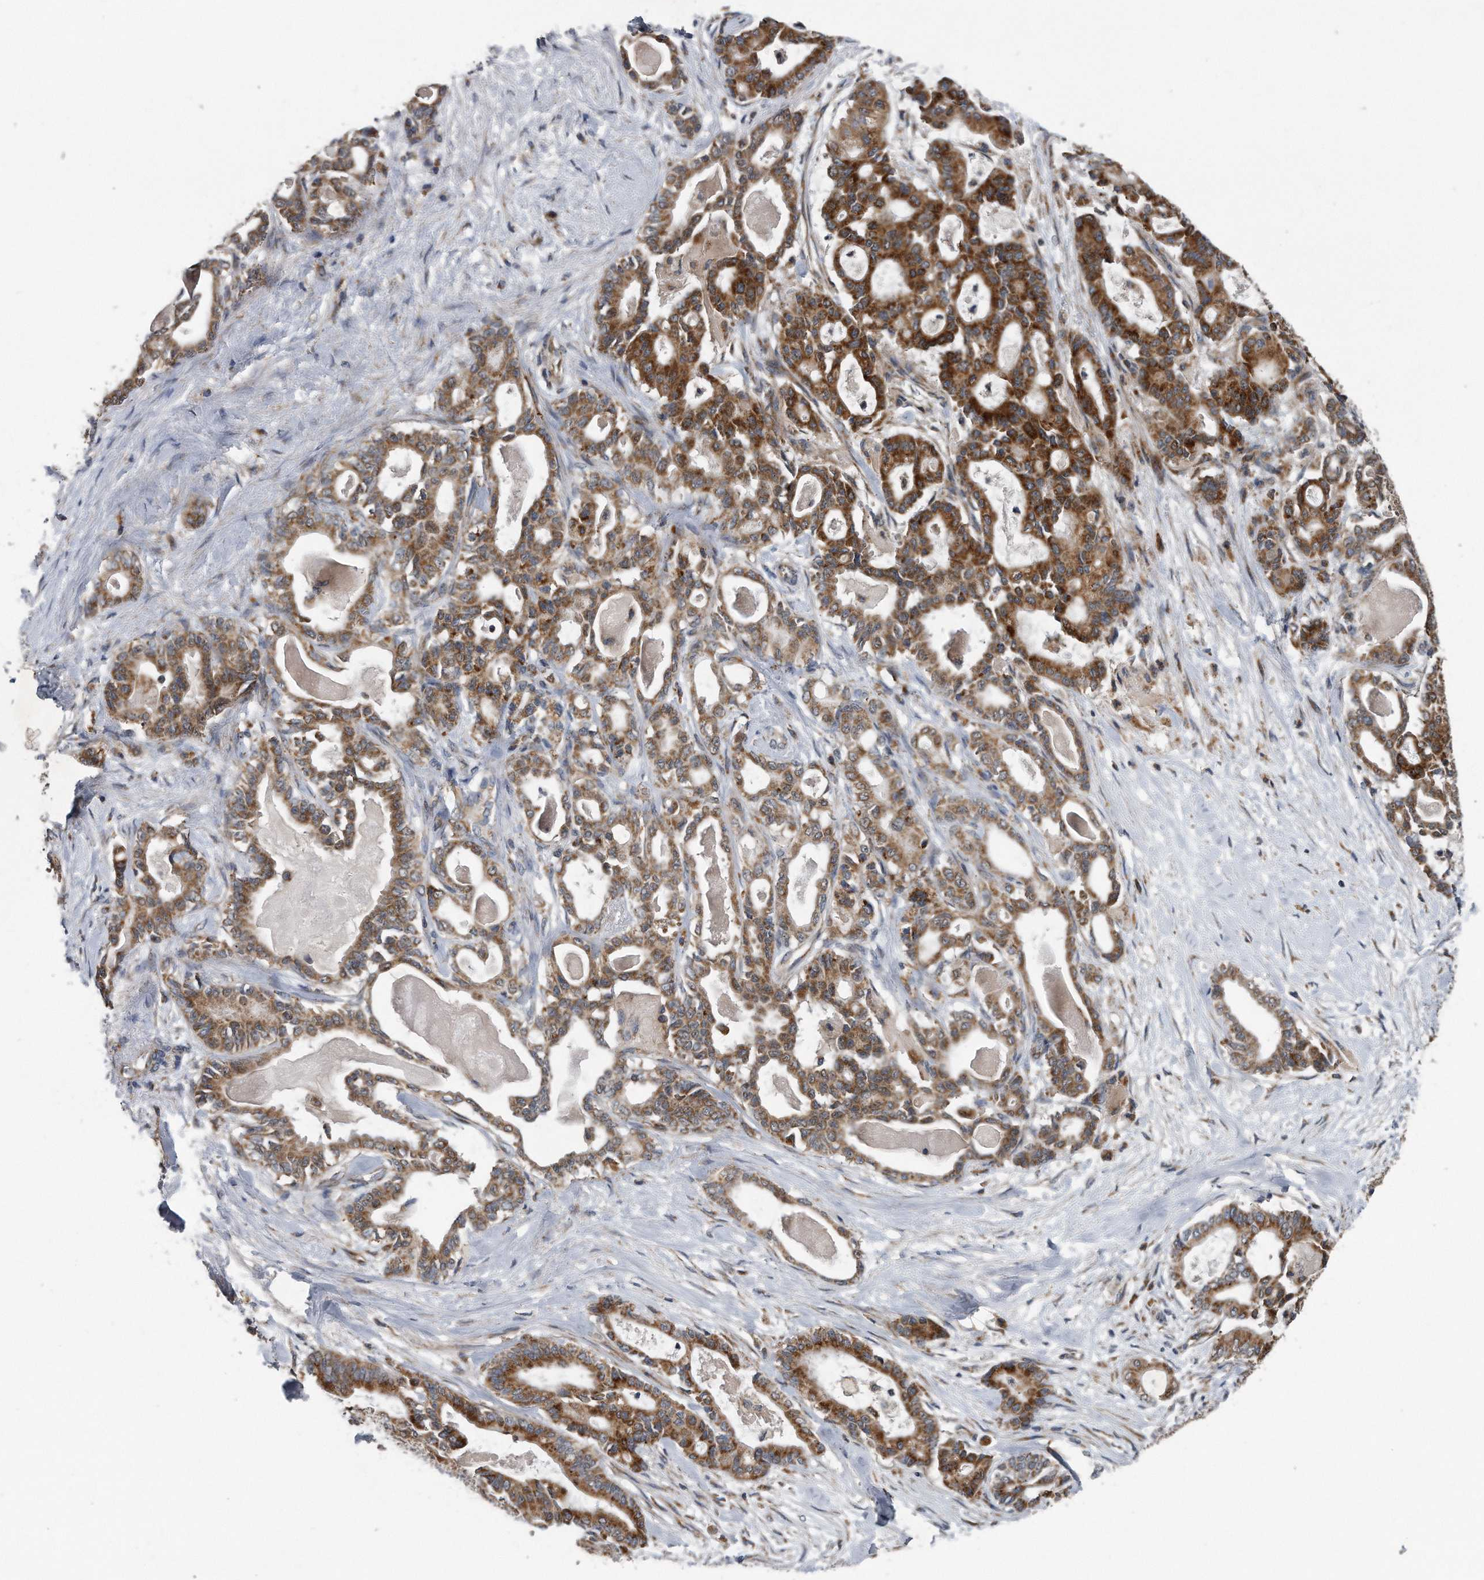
{"staining": {"intensity": "strong", "quantity": ">75%", "location": "cytoplasmic/membranous"}, "tissue": "pancreatic cancer", "cell_type": "Tumor cells", "image_type": "cancer", "snomed": [{"axis": "morphology", "description": "Adenocarcinoma, NOS"}, {"axis": "topography", "description": "Pancreas"}], "caption": "Immunohistochemistry photomicrograph of human pancreatic cancer stained for a protein (brown), which shows high levels of strong cytoplasmic/membranous expression in approximately >75% of tumor cells.", "gene": "LYRM4", "patient": {"sex": "male", "age": 63}}